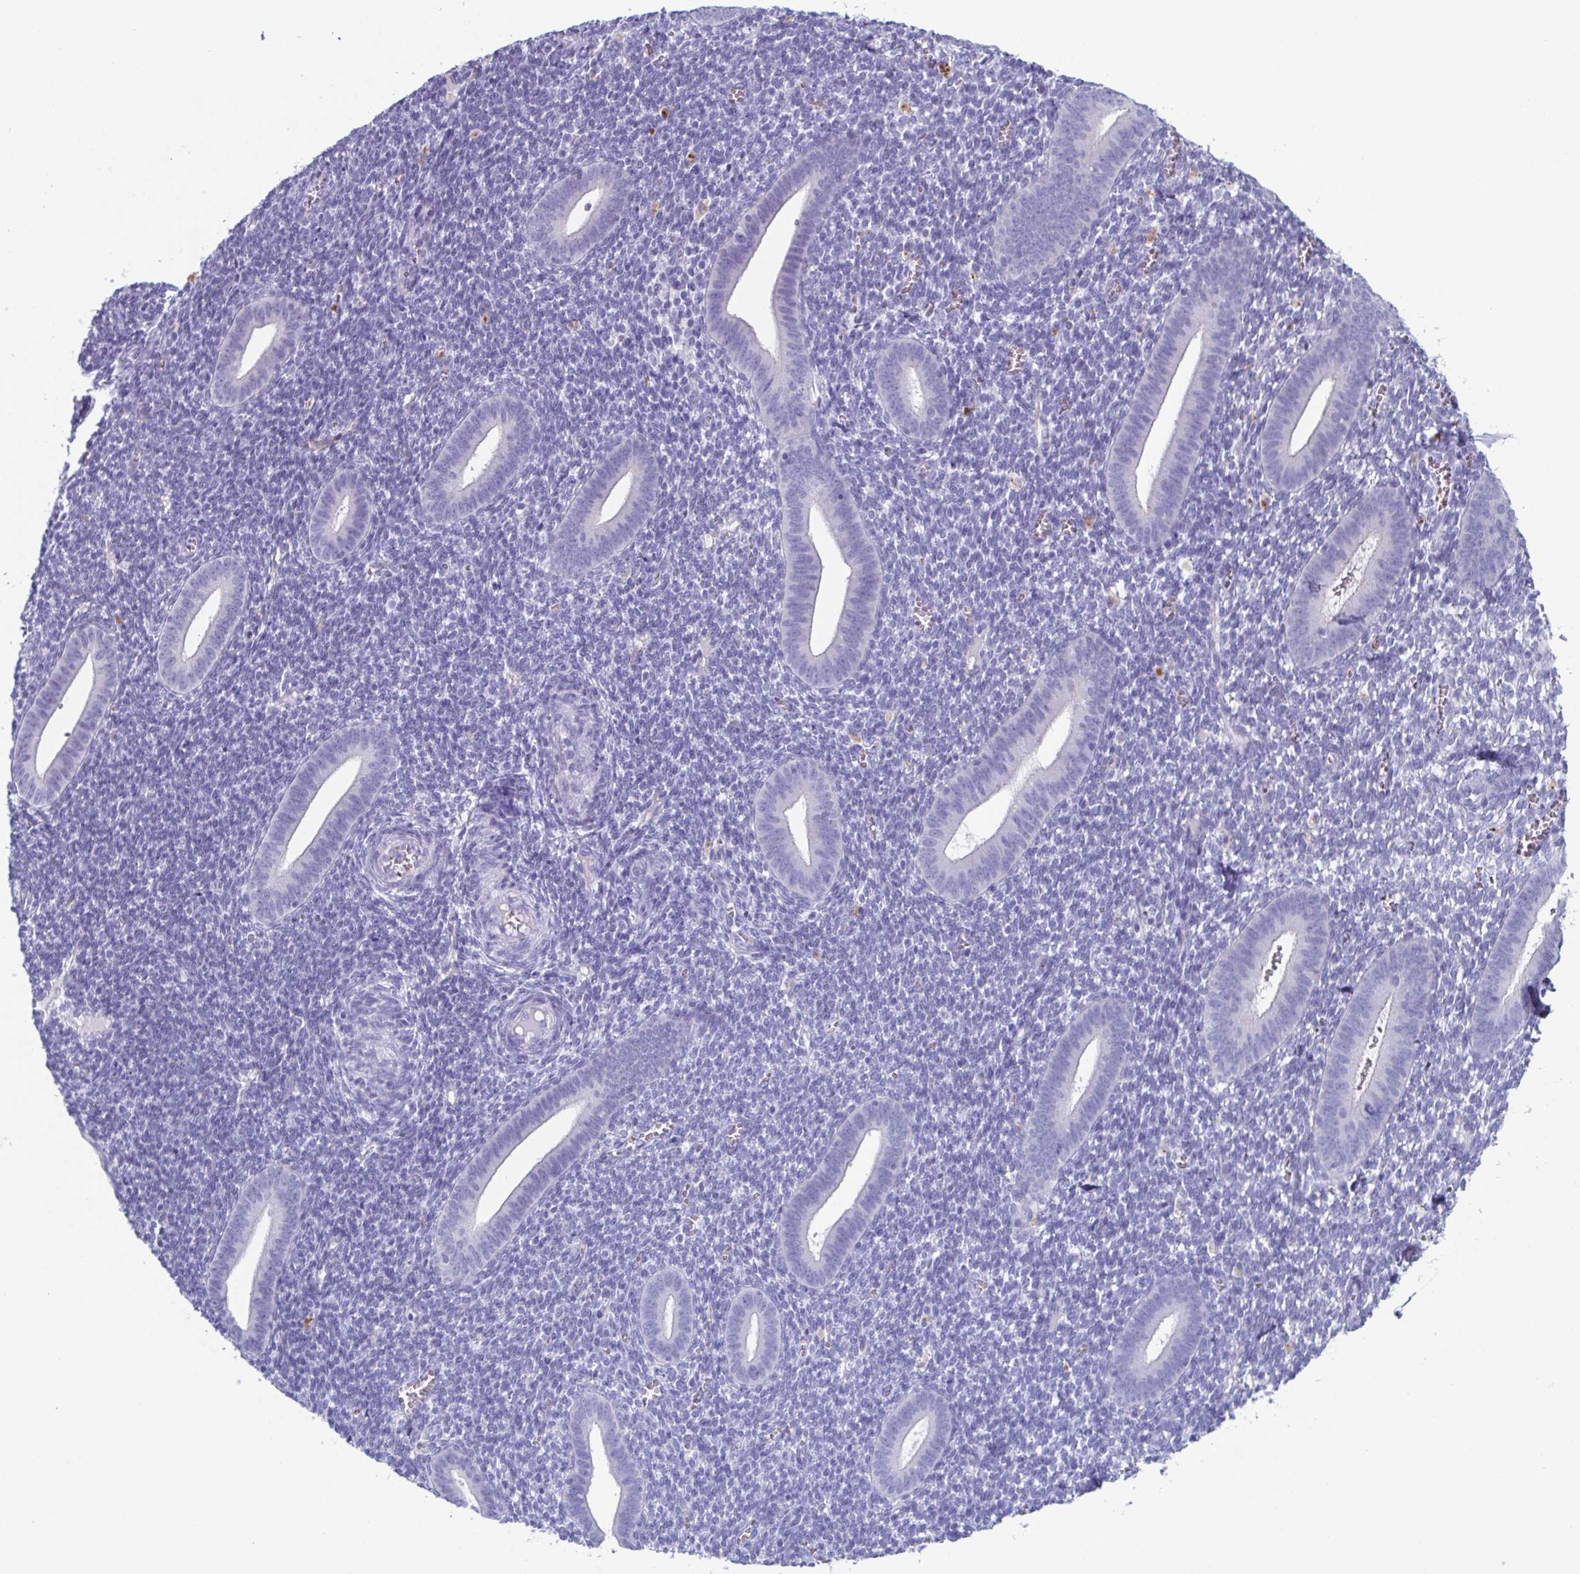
{"staining": {"intensity": "negative", "quantity": "none", "location": "none"}, "tissue": "endometrium", "cell_type": "Cells in endometrial stroma", "image_type": "normal", "snomed": [{"axis": "morphology", "description": "Normal tissue, NOS"}, {"axis": "topography", "description": "Endometrium"}], "caption": "This is a image of immunohistochemistry staining of unremarkable endometrium, which shows no staining in cells in endometrial stroma. (DAB (3,3'-diaminobenzidine) IHC visualized using brightfield microscopy, high magnification).", "gene": "LYRM2", "patient": {"sex": "female", "age": 25}}